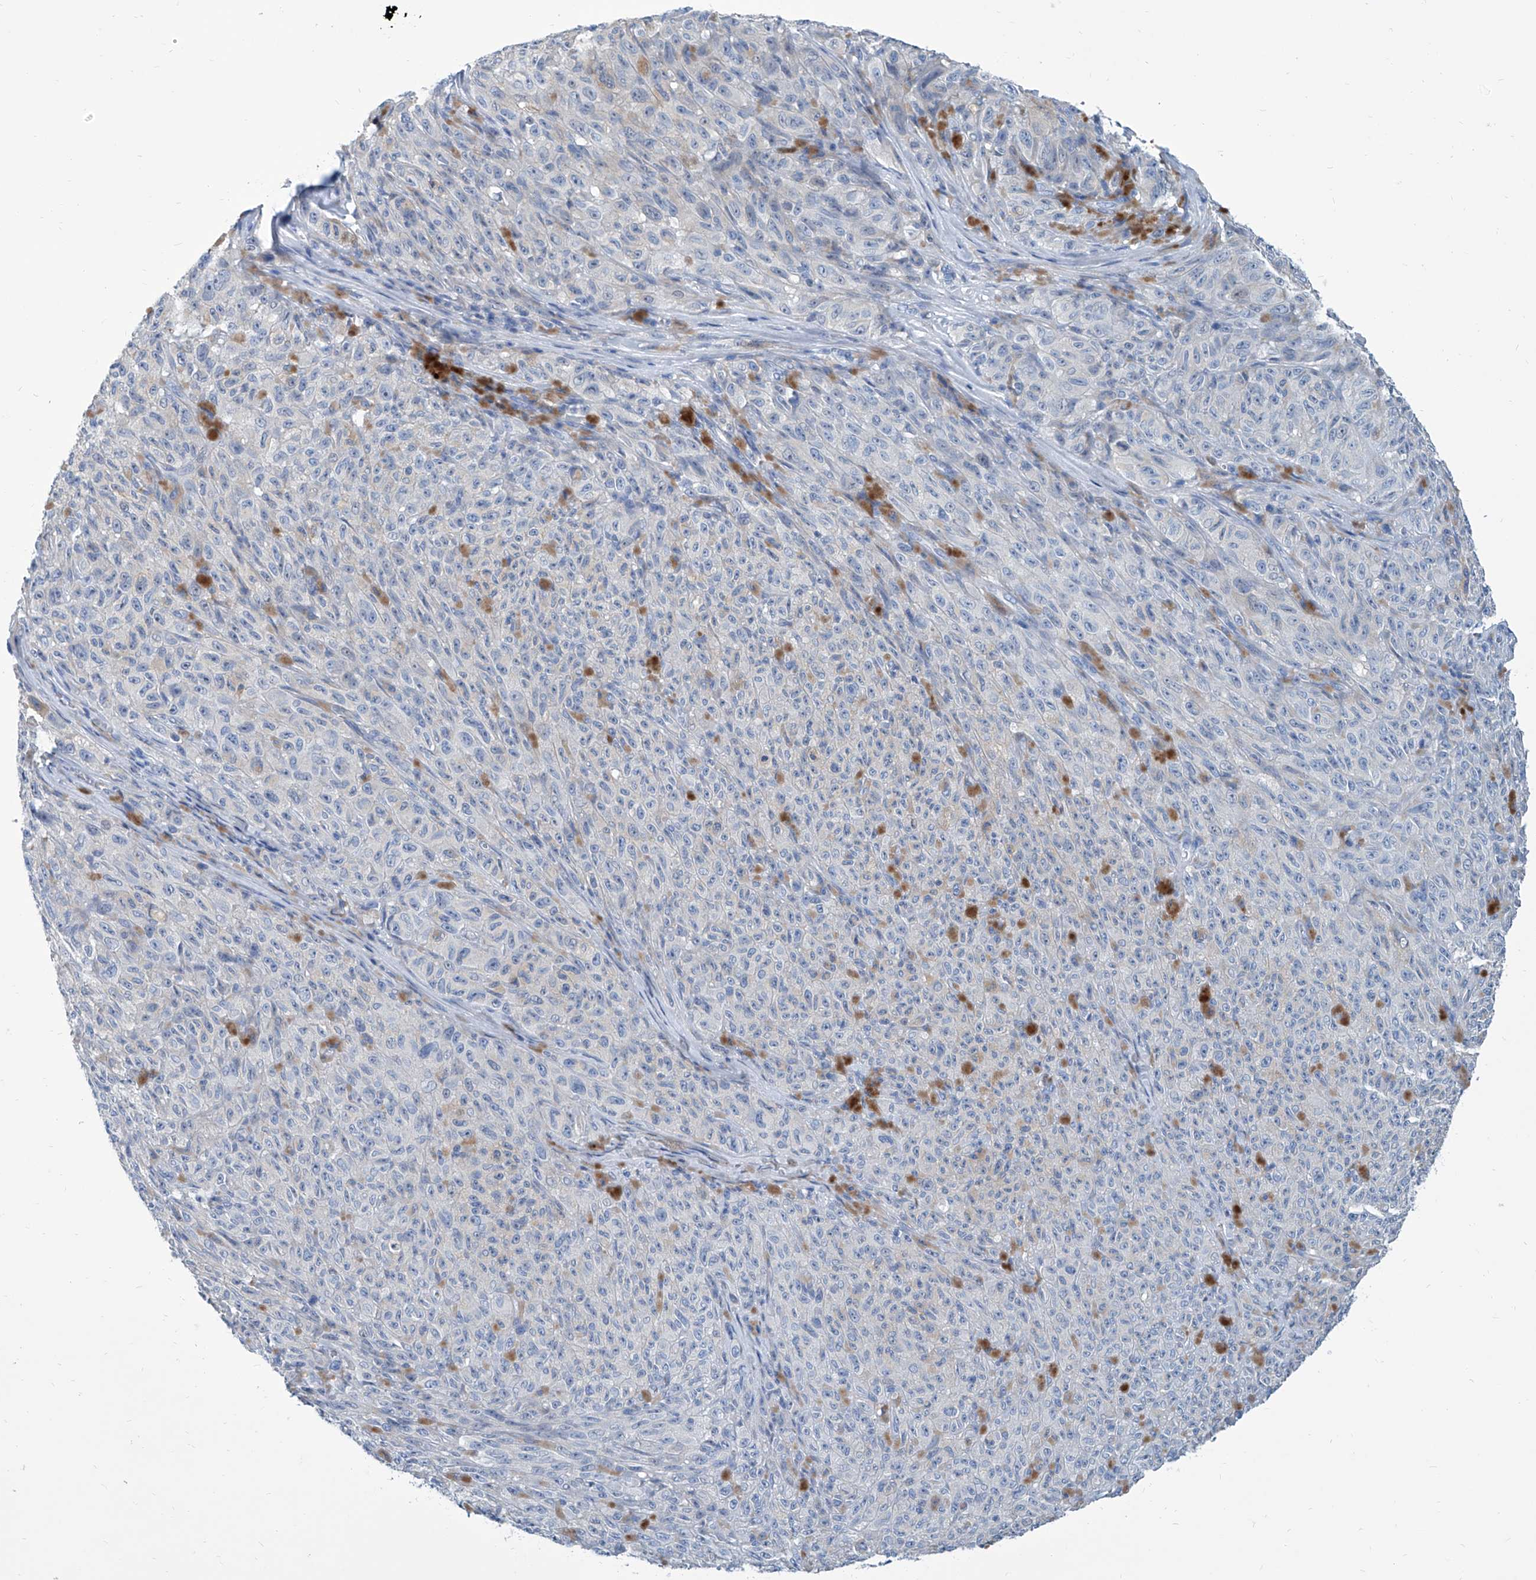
{"staining": {"intensity": "negative", "quantity": "none", "location": "none"}, "tissue": "melanoma", "cell_type": "Tumor cells", "image_type": "cancer", "snomed": [{"axis": "morphology", "description": "Malignant melanoma, NOS"}, {"axis": "topography", "description": "Skin"}], "caption": "Malignant melanoma was stained to show a protein in brown. There is no significant expression in tumor cells.", "gene": "ZNF519", "patient": {"sex": "female", "age": 82}}